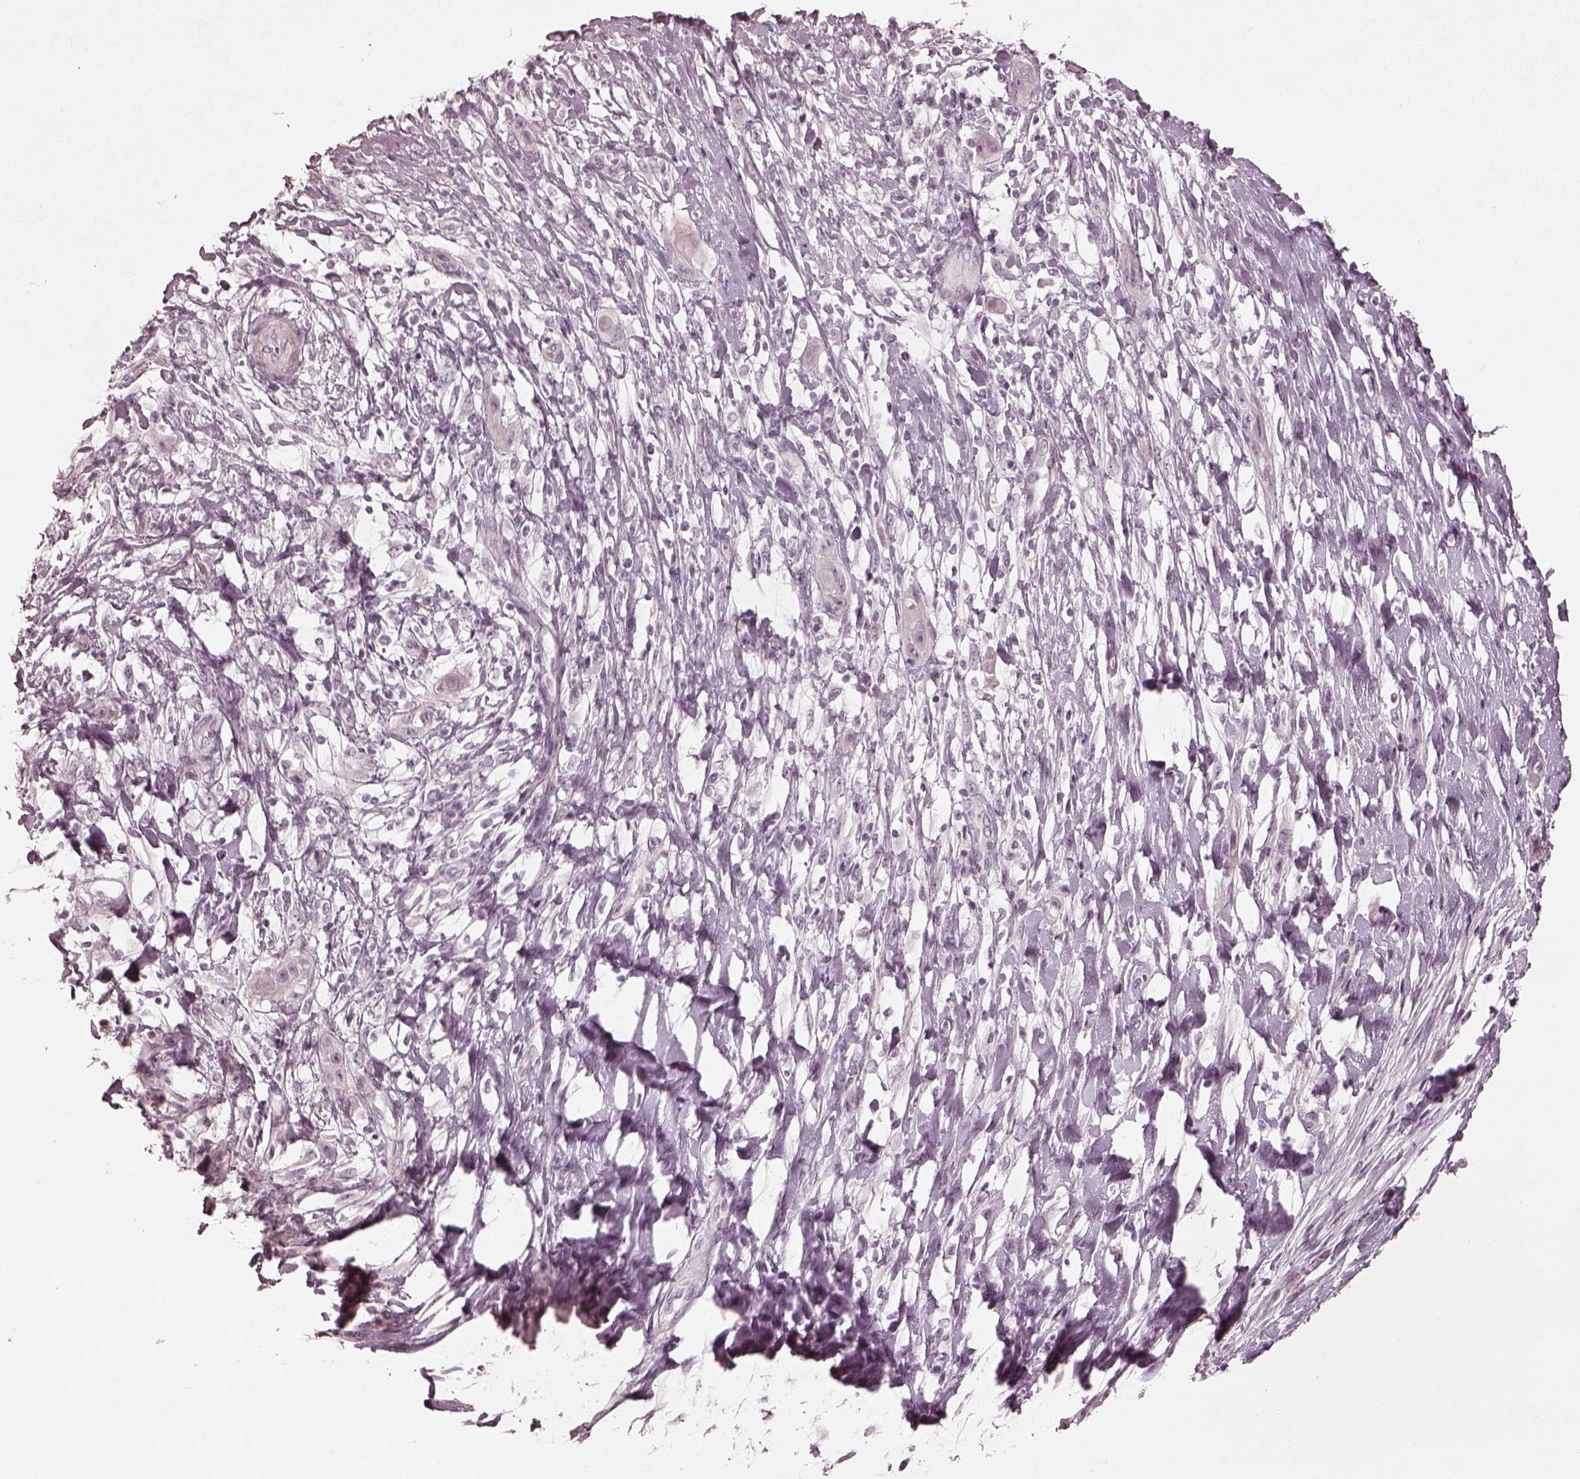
{"staining": {"intensity": "negative", "quantity": "none", "location": "none"}, "tissue": "skin cancer", "cell_type": "Tumor cells", "image_type": "cancer", "snomed": [{"axis": "morphology", "description": "Squamous cell carcinoma, NOS"}, {"axis": "topography", "description": "Skin"}], "caption": "A micrograph of human skin cancer is negative for staining in tumor cells.", "gene": "ADRB3", "patient": {"sex": "male", "age": 62}}